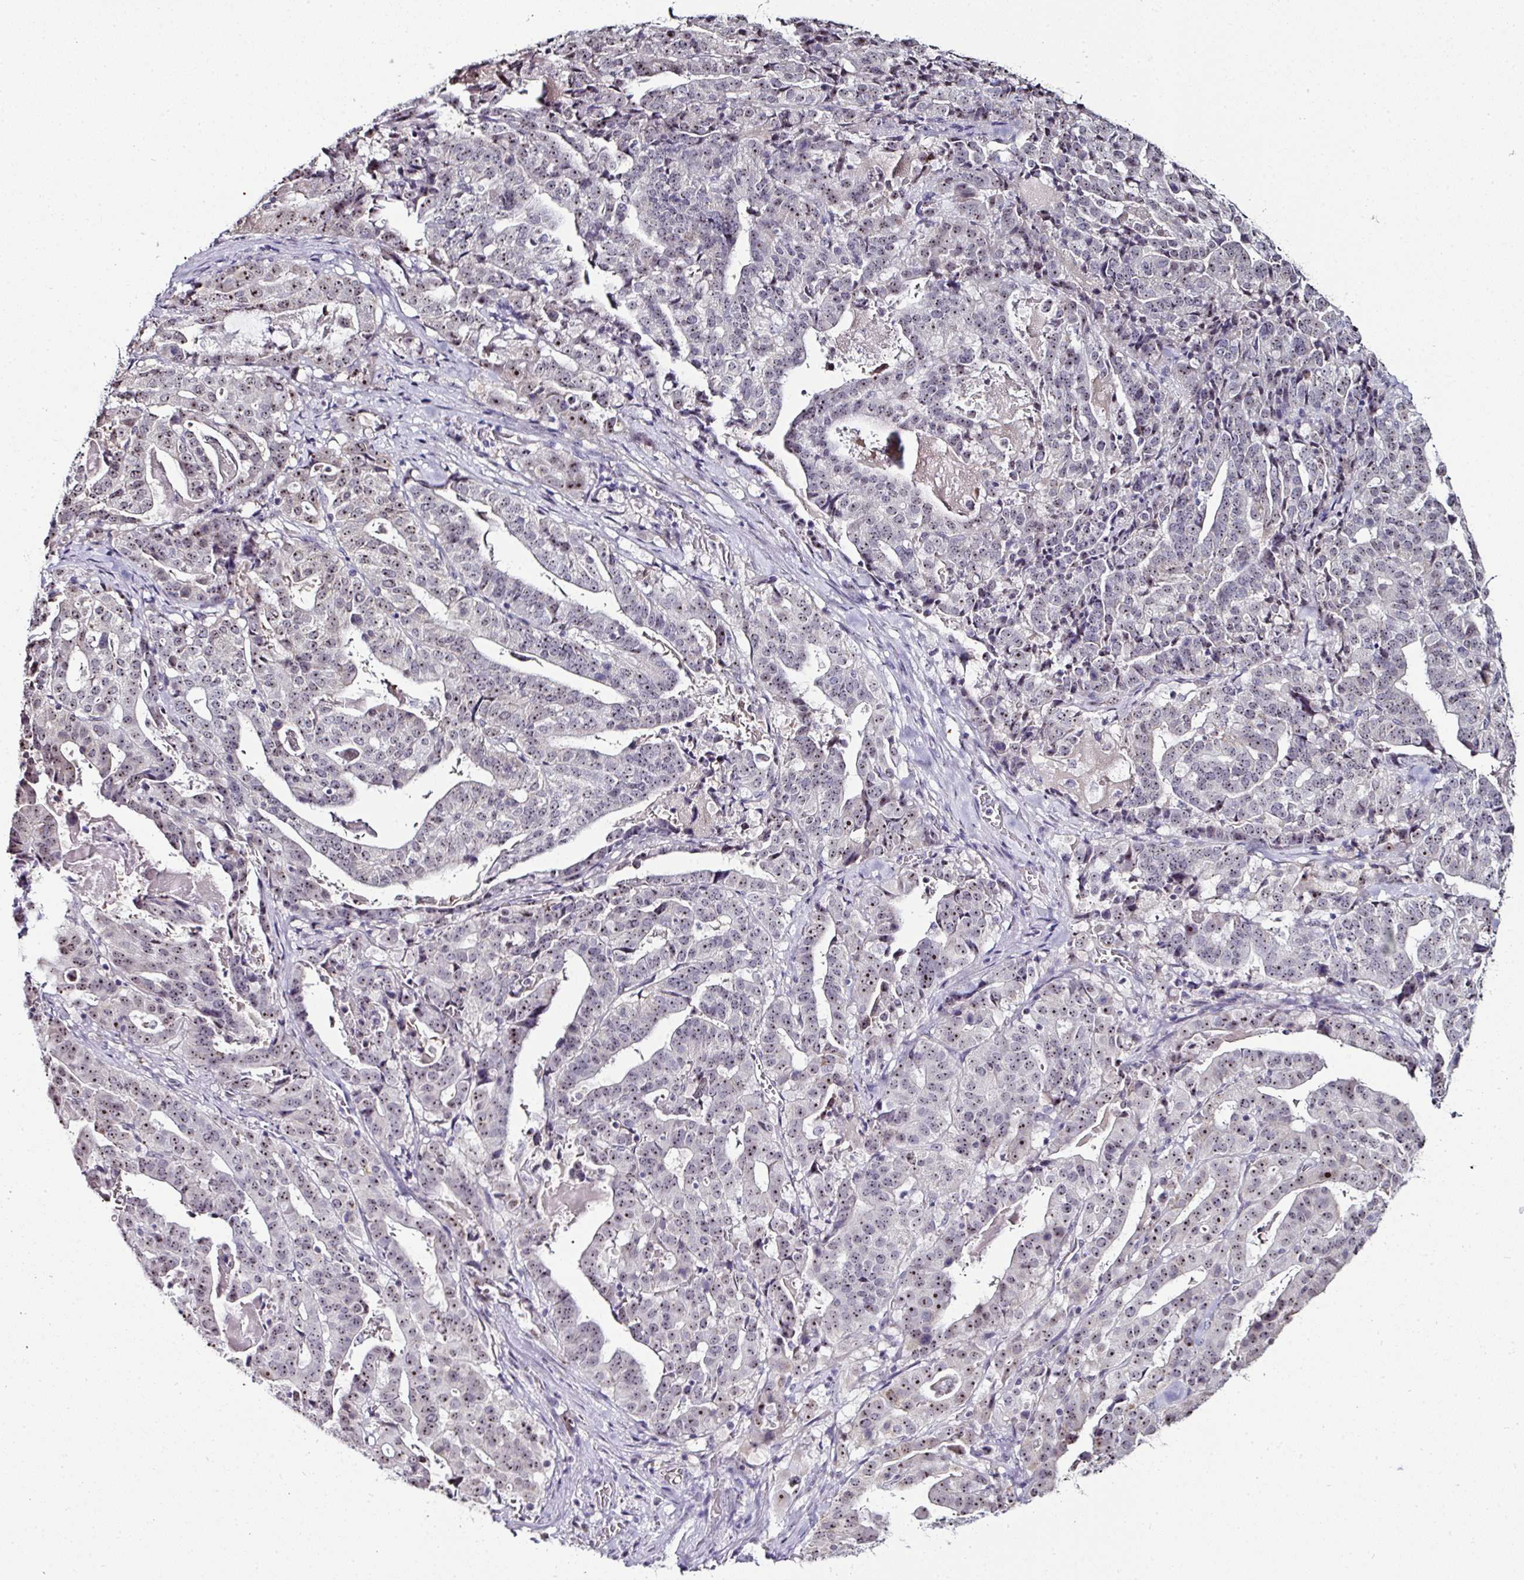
{"staining": {"intensity": "moderate", "quantity": ">75%", "location": "nuclear"}, "tissue": "stomach cancer", "cell_type": "Tumor cells", "image_type": "cancer", "snomed": [{"axis": "morphology", "description": "Adenocarcinoma, NOS"}, {"axis": "topography", "description": "Stomach"}], "caption": "DAB immunohistochemical staining of stomach adenocarcinoma exhibits moderate nuclear protein positivity in approximately >75% of tumor cells.", "gene": "NACC2", "patient": {"sex": "male", "age": 48}}